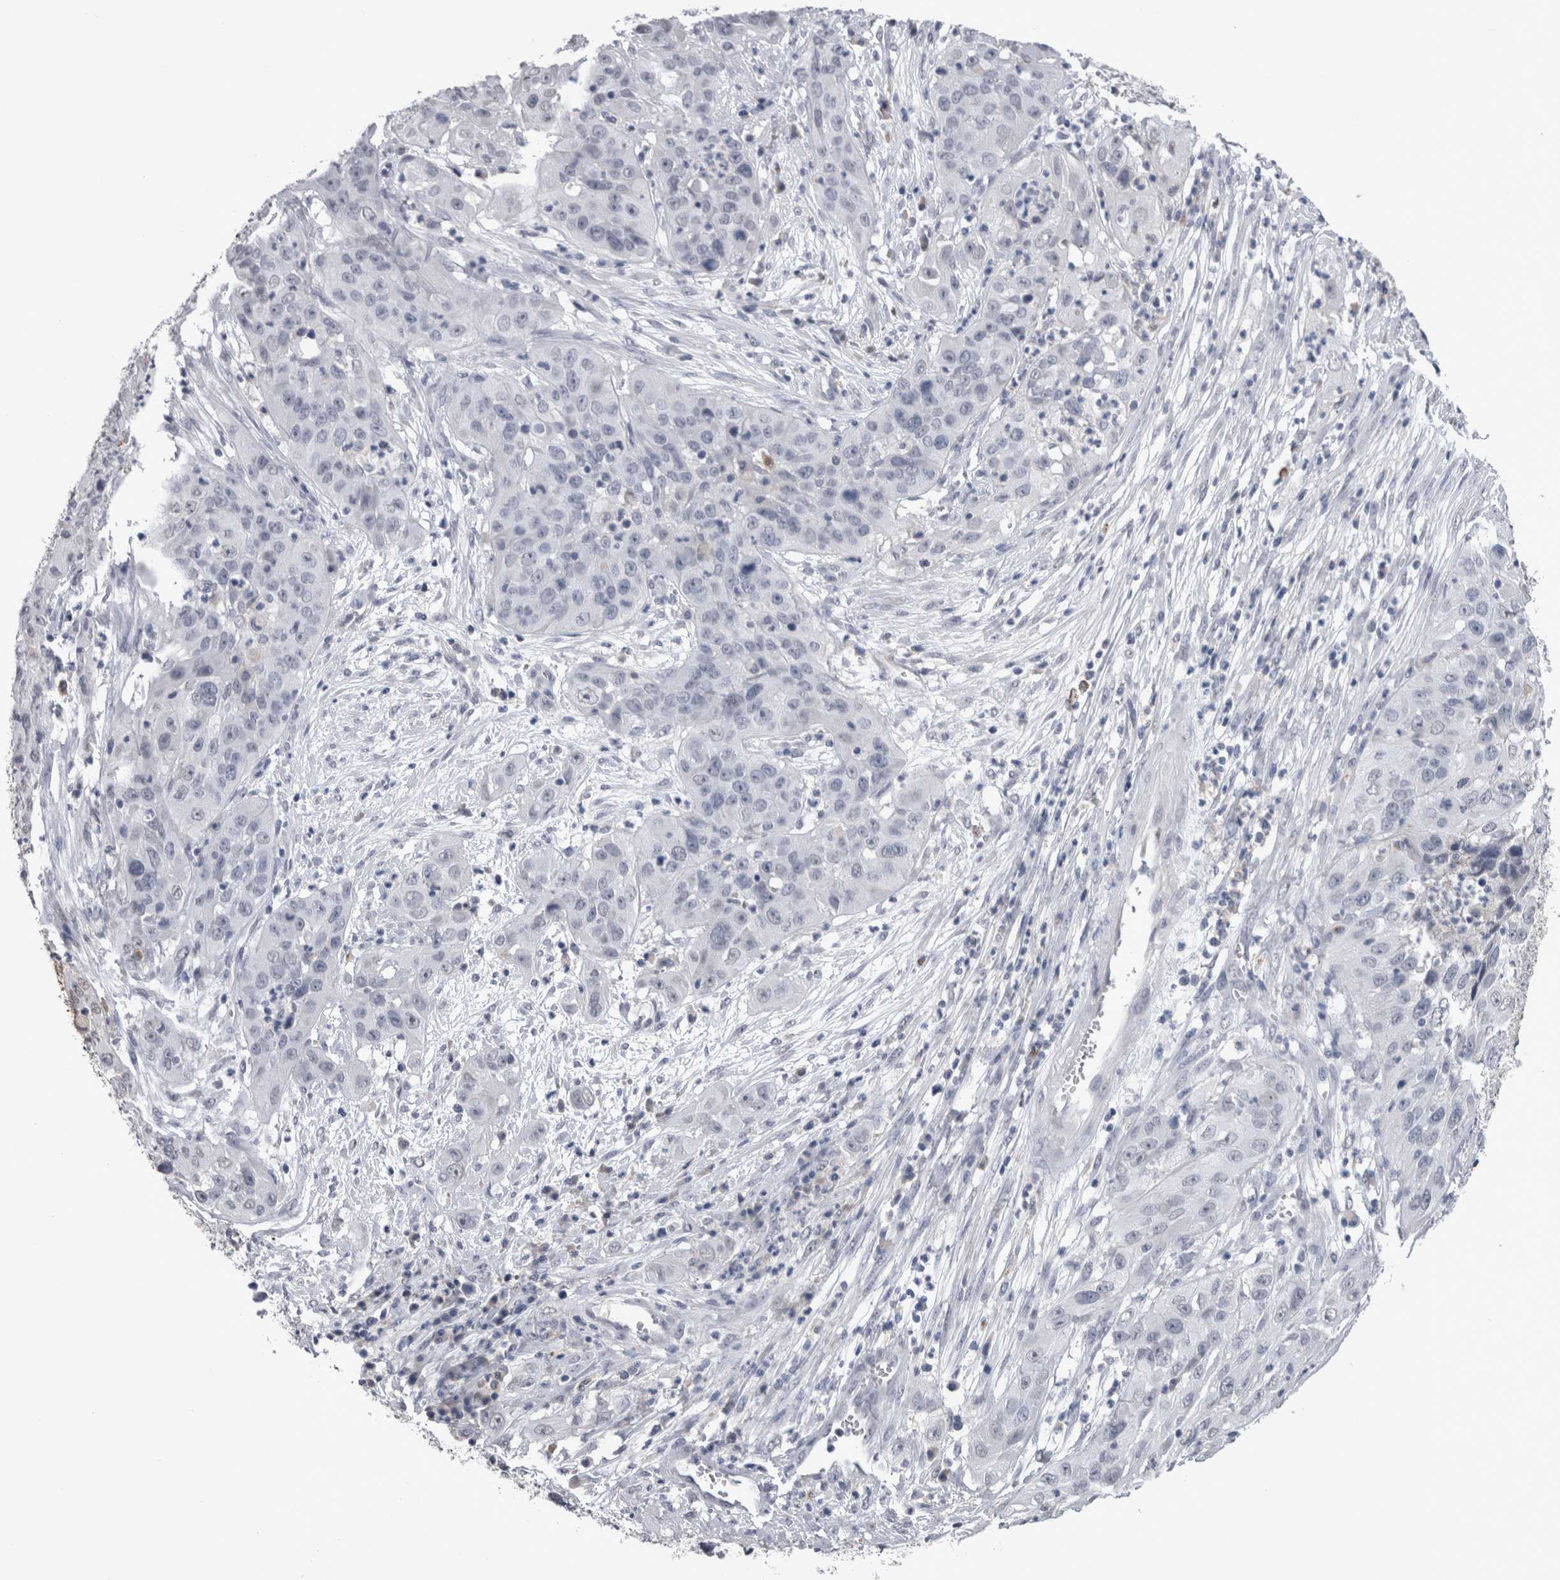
{"staining": {"intensity": "negative", "quantity": "none", "location": "none"}, "tissue": "cervical cancer", "cell_type": "Tumor cells", "image_type": "cancer", "snomed": [{"axis": "morphology", "description": "Squamous cell carcinoma, NOS"}, {"axis": "topography", "description": "Cervix"}], "caption": "Immunohistochemistry (IHC) of human cervical cancer displays no staining in tumor cells.", "gene": "PAX5", "patient": {"sex": "female", "age": 32}}